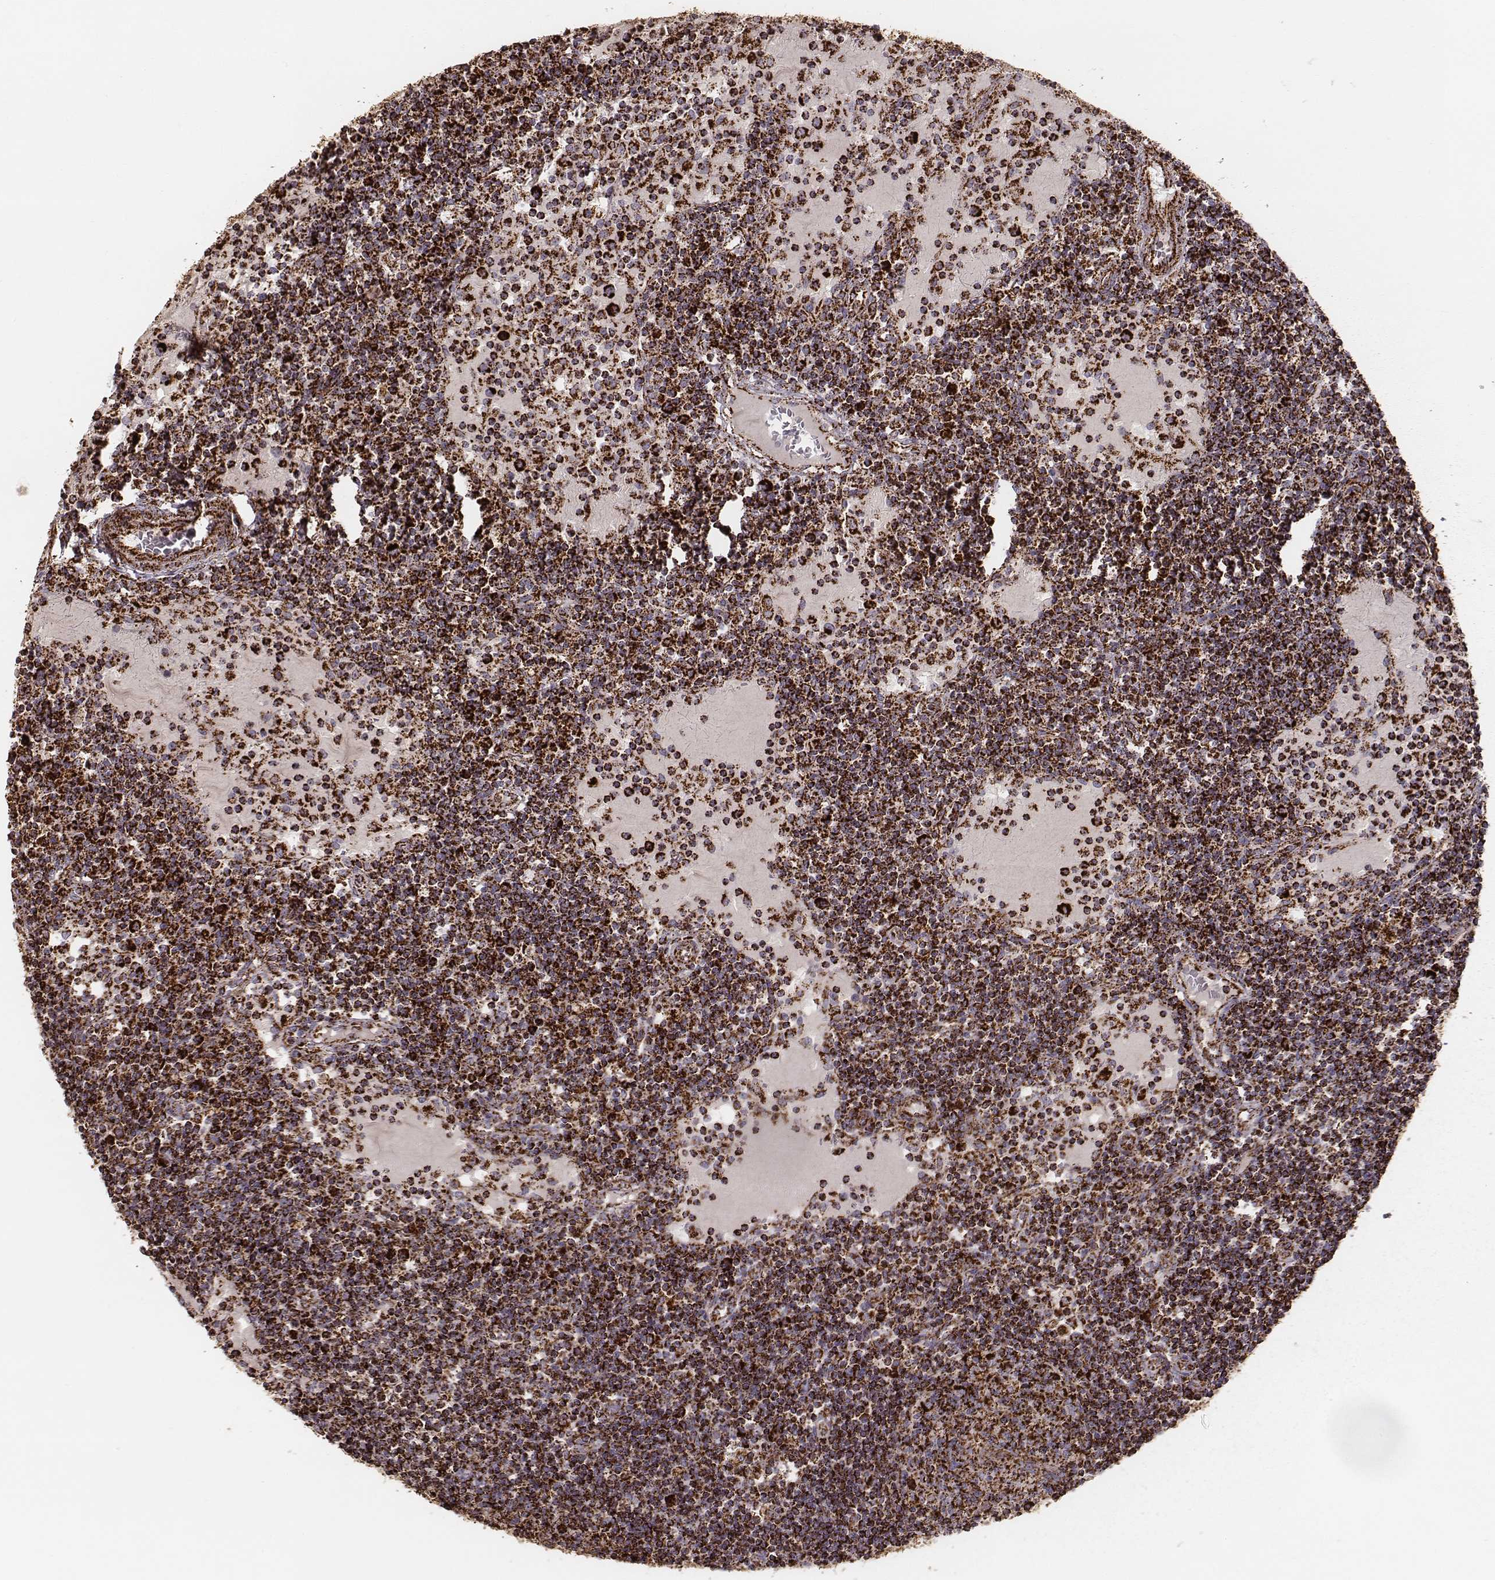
{"staining": {"intensity": "strong", "quantity": ">75%", "location": "cytoplasmic/membranous"}, "tissue": "lymph node", "cell_type": "Germinal center cells", "image_type": "normal", "snomed": [{"axis": "morphology", "description": "Normal tissue, NOS"}, {"axis": "topography", "description": "Lymph node"}], "caption": "Immunohistochemical staining of unremarkable human lymph node shows >75% levels of strong cytoplasmic/membranous protein expression in about >75% of germinal center cells.", "gene": "TUFM", "patient": {"sex": "female", "age": 72}}